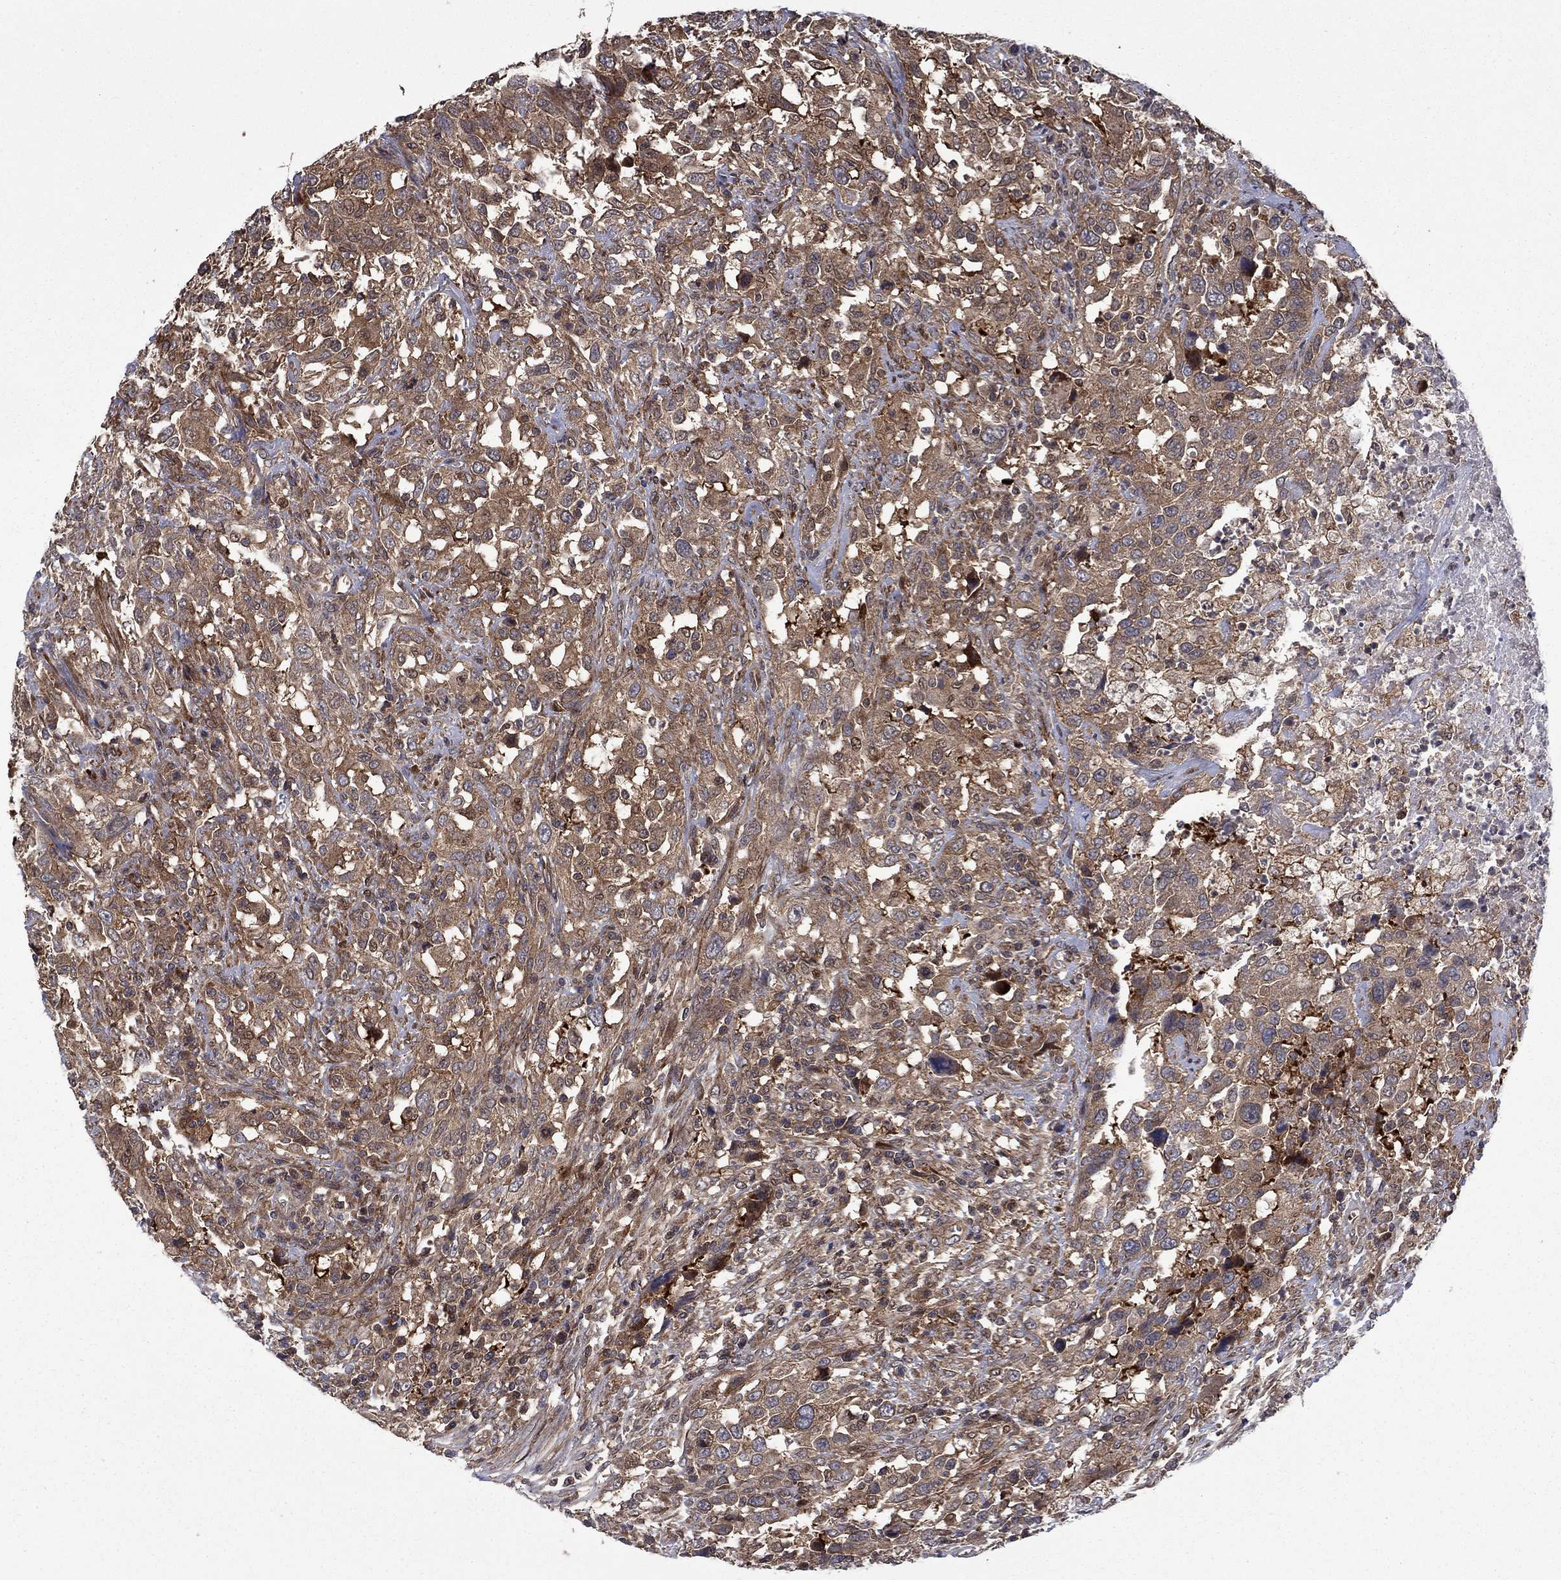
{"staining": {"intensity": "moderate", "quantity": "25%-75%", "location": "cytoplasmic/membranous"}, "tissue": "urothelial cancer", "cell_type": "Tumor cells", "image_type": "cancer", "snomed": [{"axis": "morphology", "description": "Urothelial carcinoma, NOS"}, {"axis": "morphology", "description": "Urothelial carcinoma, High grade"}, {"axis": "topography", "description": "Urinary bladder"}], "caption": "Urothelial cancer stained with IHC displays moderate cytoplasmic/membranous expression in approximately 25%-75% of tumor cells. The staining is performed using DAB brown chromogen to label protein expression. The nuclei are counter-stained blue using hematoxylin.", "gene": "HDAC4", "patient": {"sex": "female", "age": 64}}